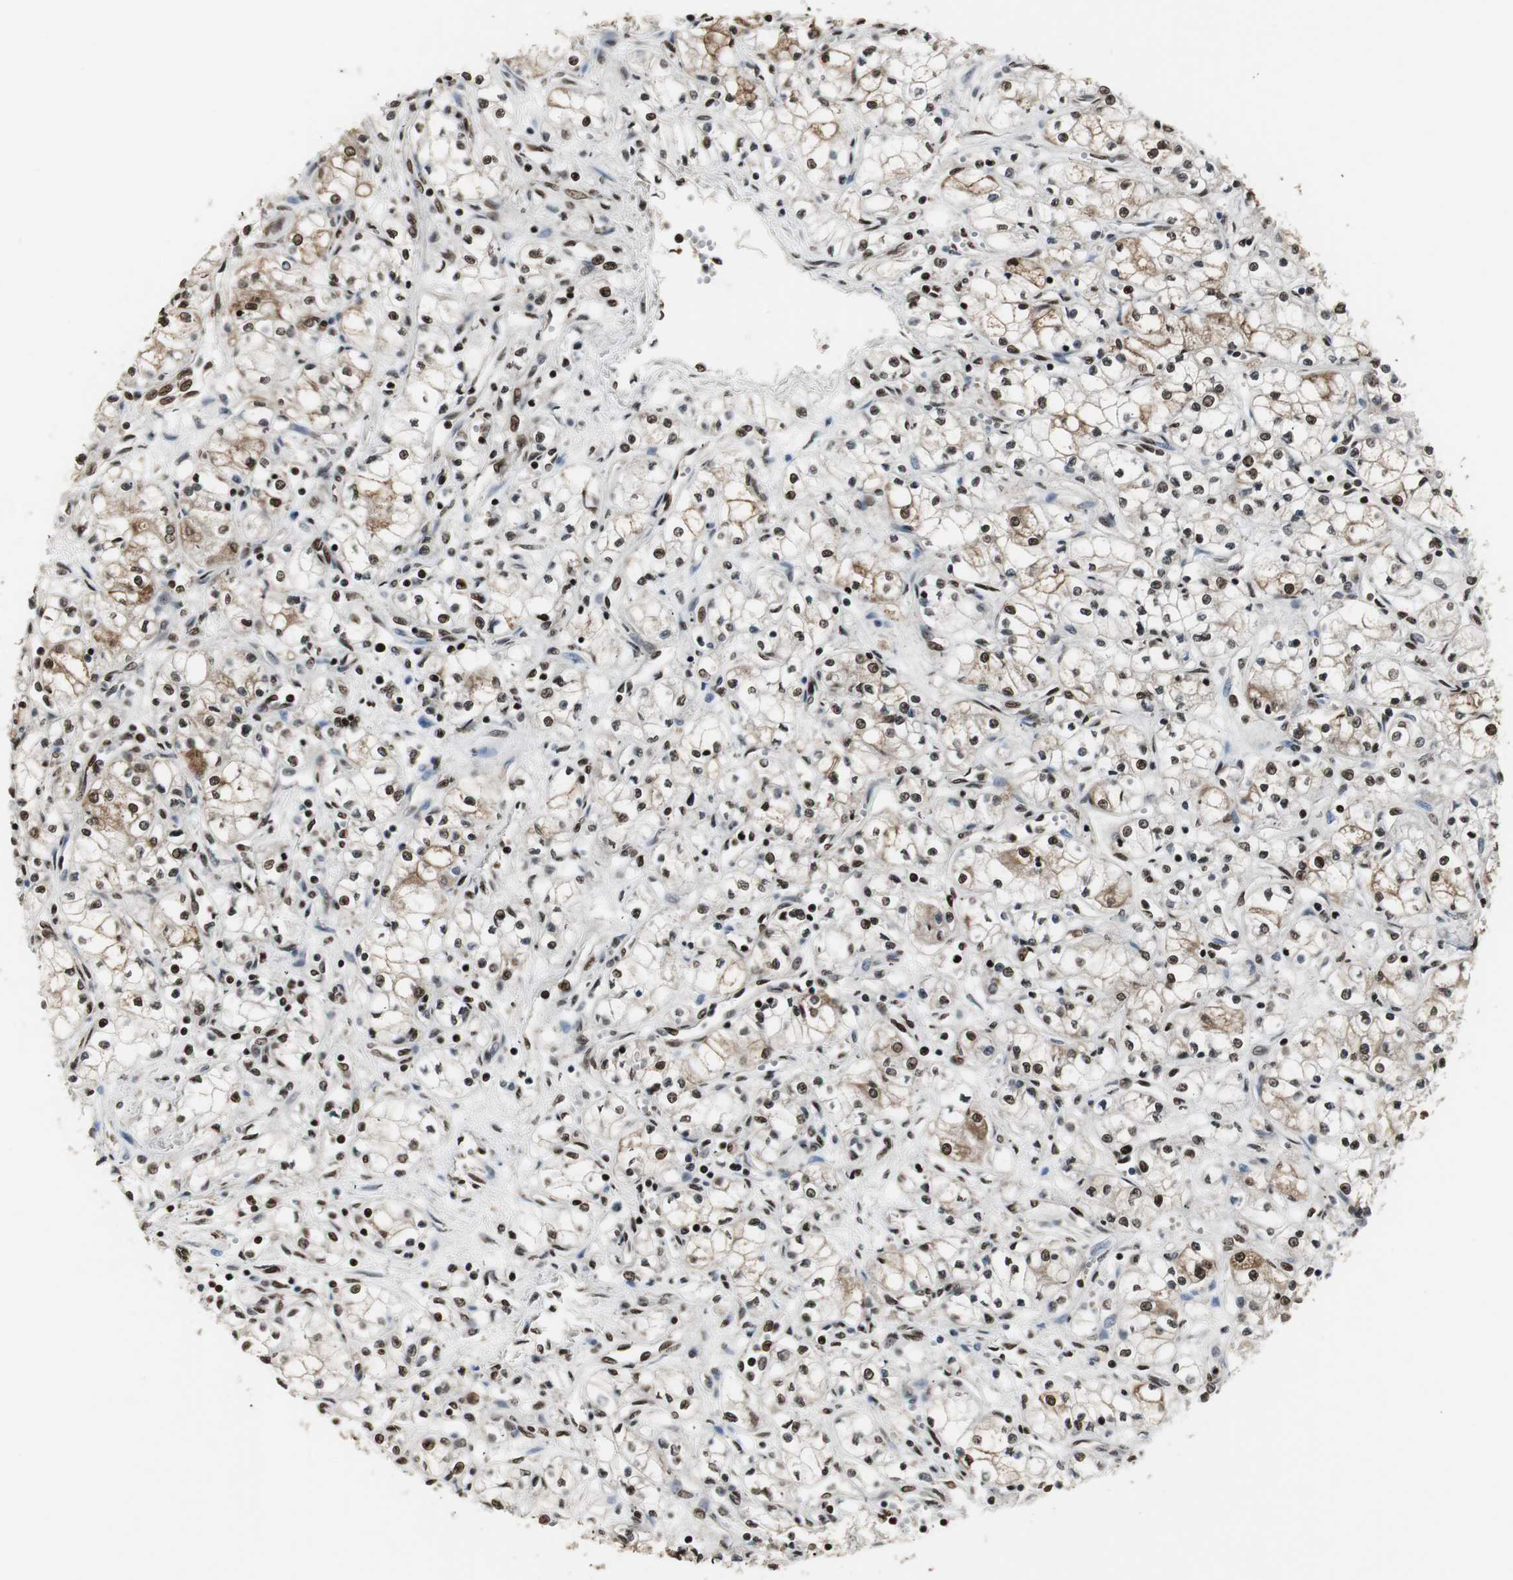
{"staining": {"intensity": "strong", "quantity": ">75%", "location": "nuclear"}, "tissue": "renal cancer", "cell_type": "Tumor cells", "image_type": "cancer", "snomed": [{"axis": "morphology", "description": "Normal tissue, NOS"}, {"axis": "morphology", "description": "Adenocarcinoma, NOS"}, {"axis": "topography", "description": "Kidney"}], "caption": "Adenocarcinoma (renal) tissue reveals strong nuclear expression in approximately >75% of tumor cells, visualized by immunohistochemistry. Immunohistochemistry stains the protein in brown and the nuclei are stained blue.", "gene": "PARN", "patient": {"sex": "male", "age": 59}}